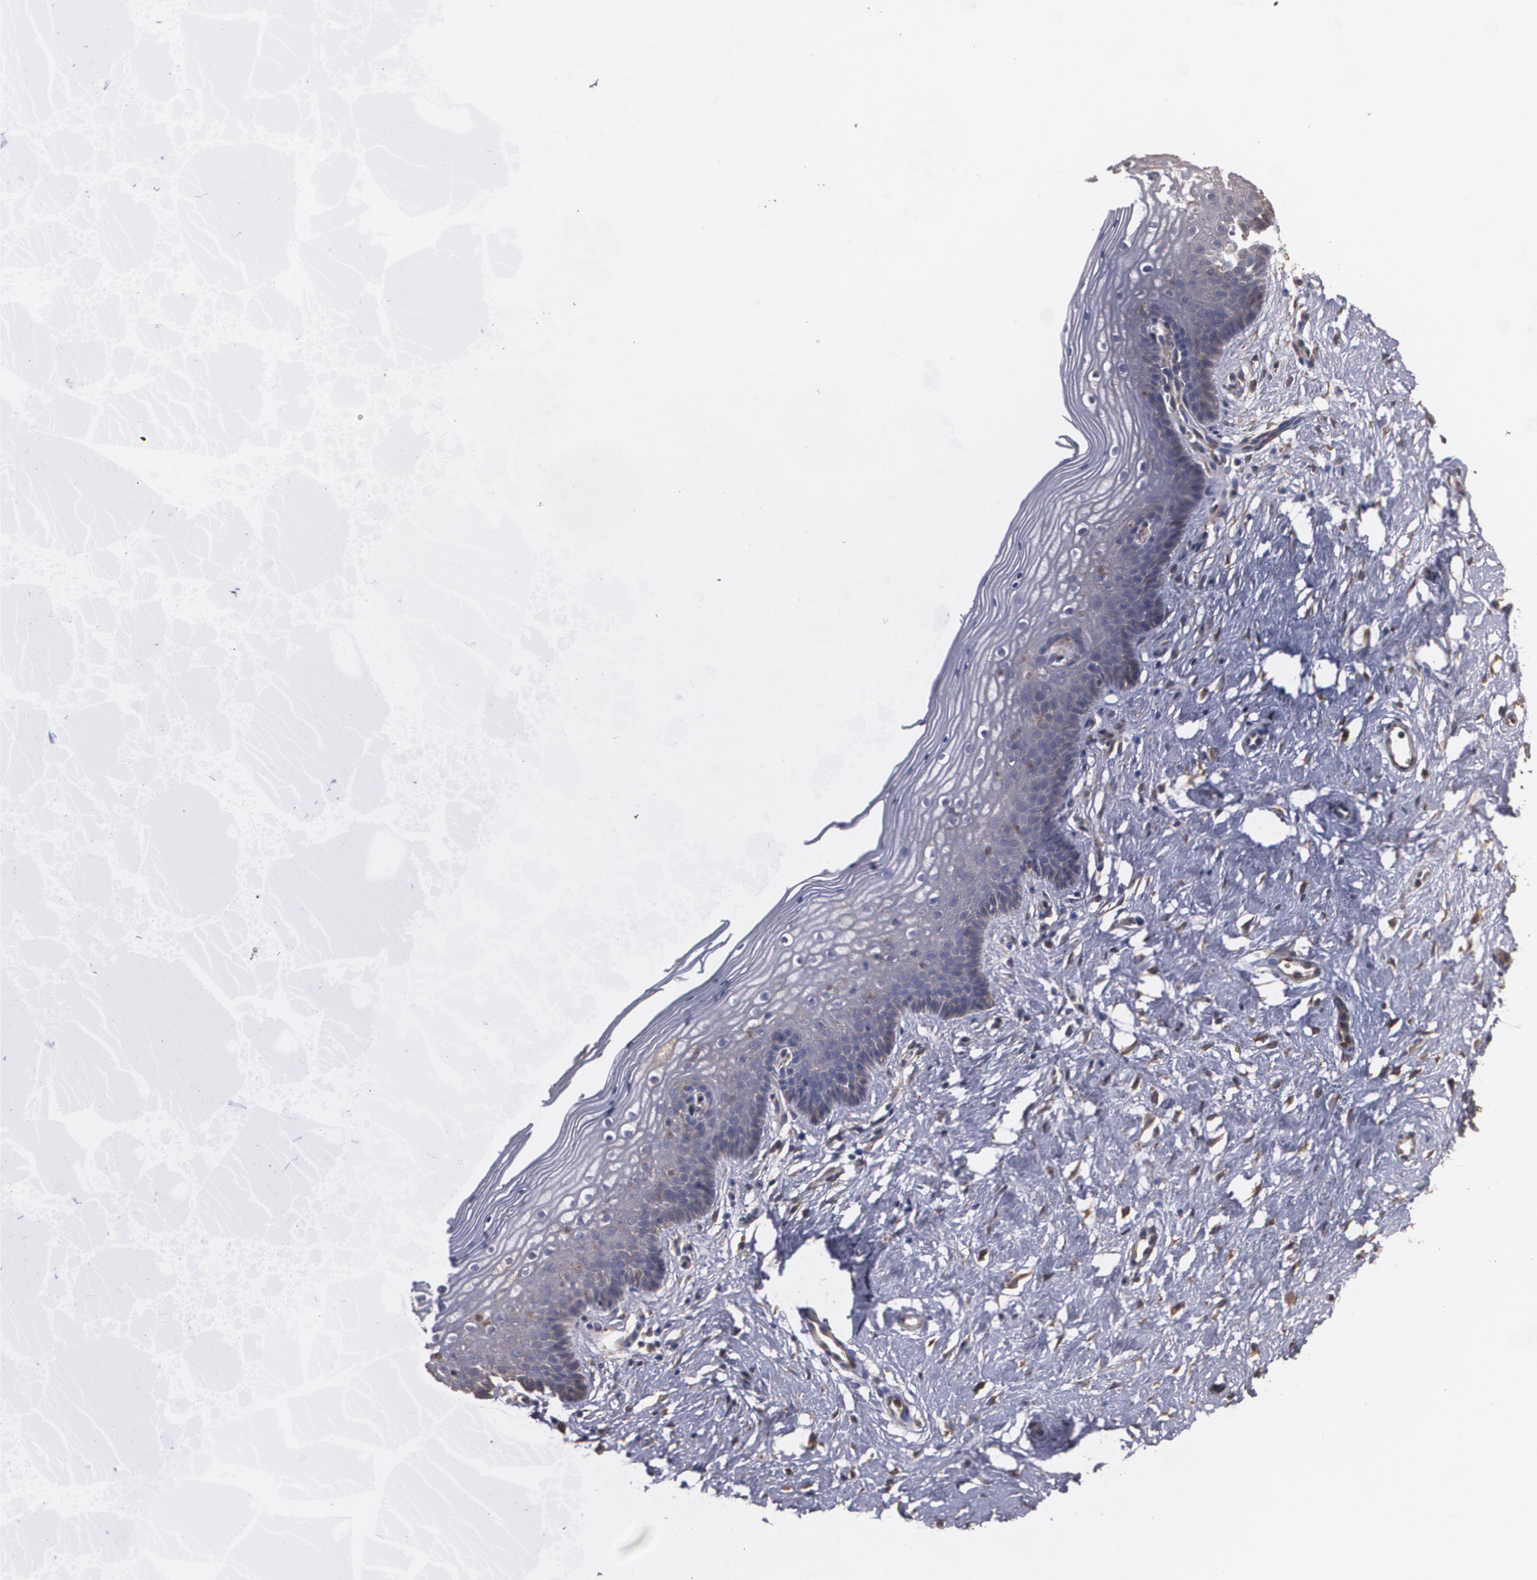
{"staining": {"intensity": "weak", "quantity": "25%-75%", "location": "cytoplasmic/membranous"}, "tissue": "vagina", "cell_type": "Squamous epithelial cells", "image_type": "normal", "snomed": [{"axis": "morphology", "description": "Normal tissue, NOS"}, {"axis": "topography", "description": "Vagina"}], "caption": "Vagina was stained to show a protein in brown. There is low levels of weak cytoplasmic/membranous staining in about 25%-75% of squamous epithelial cells.", "gene": "PON1", "patient": {"sex": "female", "age": 46}}